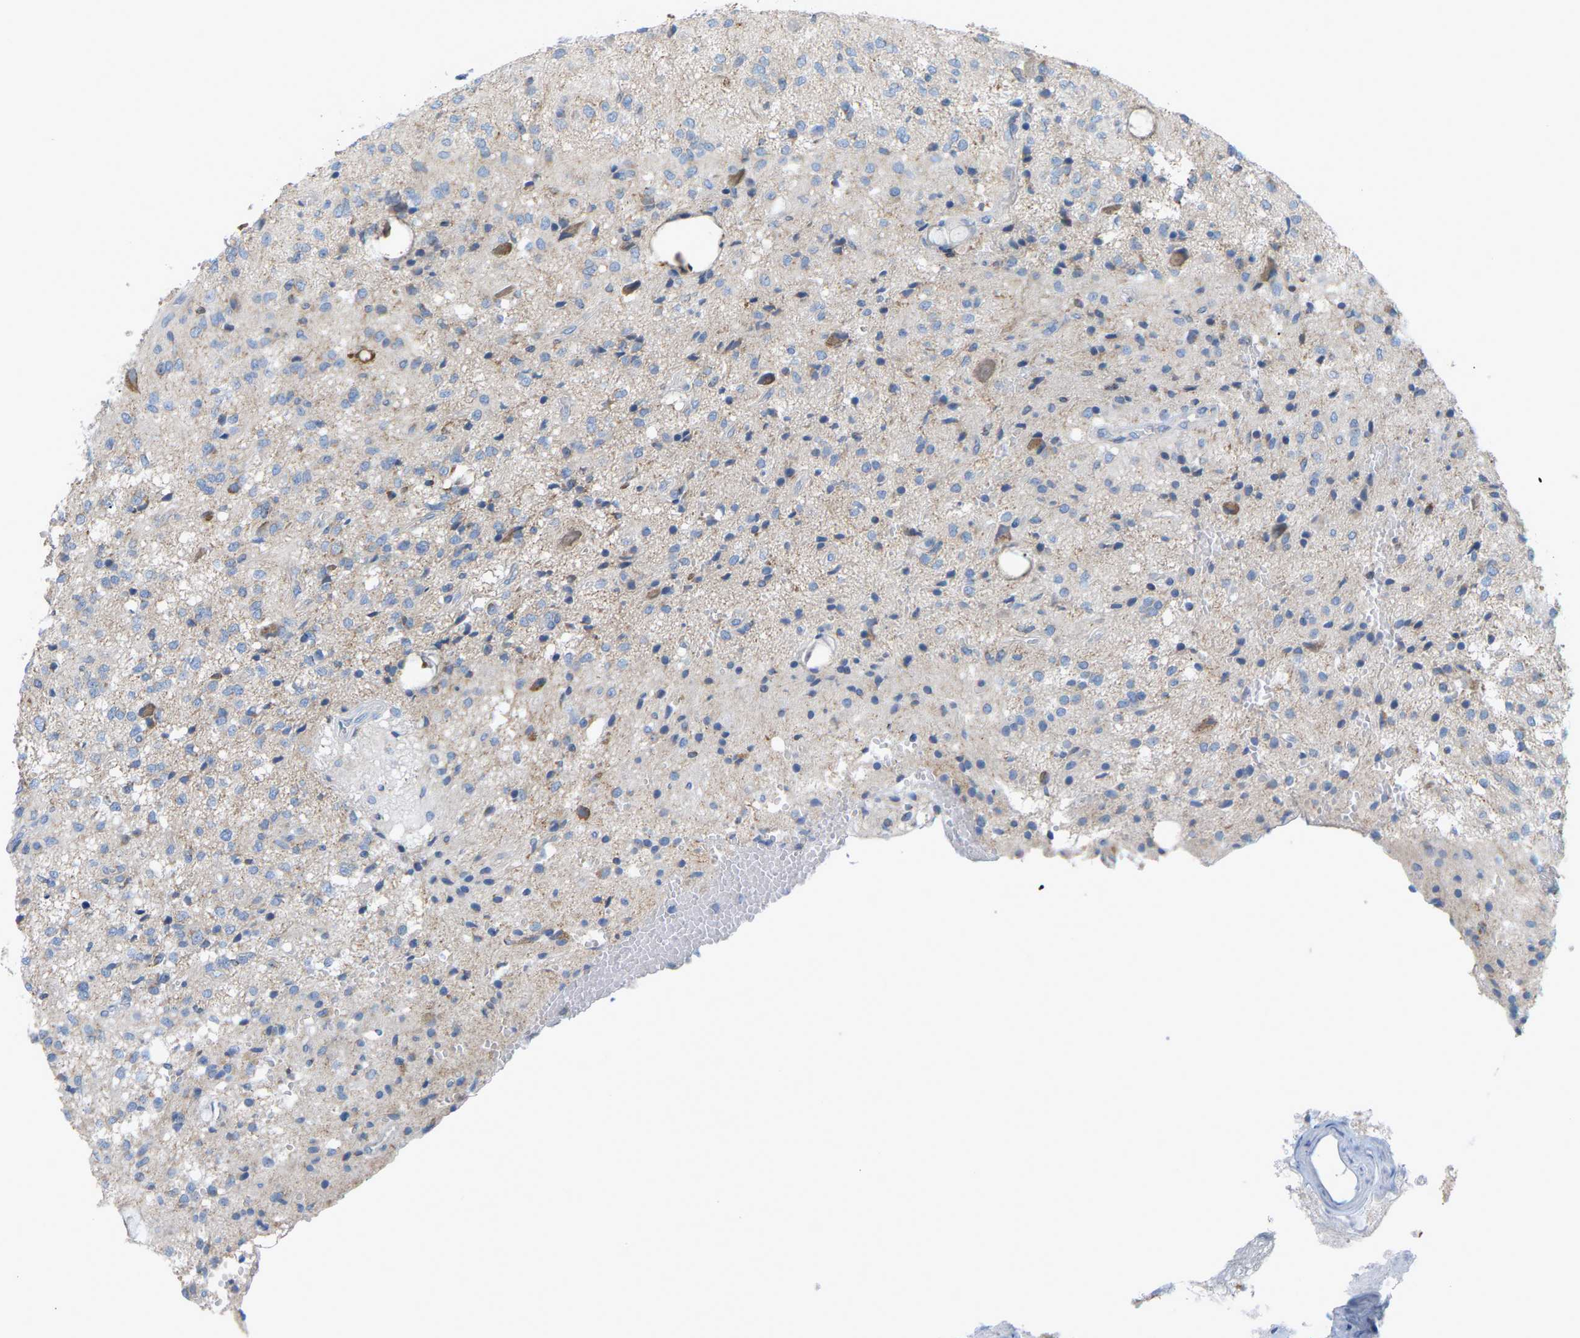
{"staining": {"intensity": "negative", "quantity": "none", "location": "none"}, "tissue": "glioma", "cell_type": "Tumor cells", "image_type": "cancer", "snomed": [{"axis": "morphology", "description": "Glioma, malignant, High grade"}, {"axis": "topography", "description": "Brain"}], "caption": "This is an immunohistochemistry image of human malignant high-grade glioma. There is no positivity in tumor cells.", "gene": "CROT", "patient": {"sex": "female", "age": 59}}